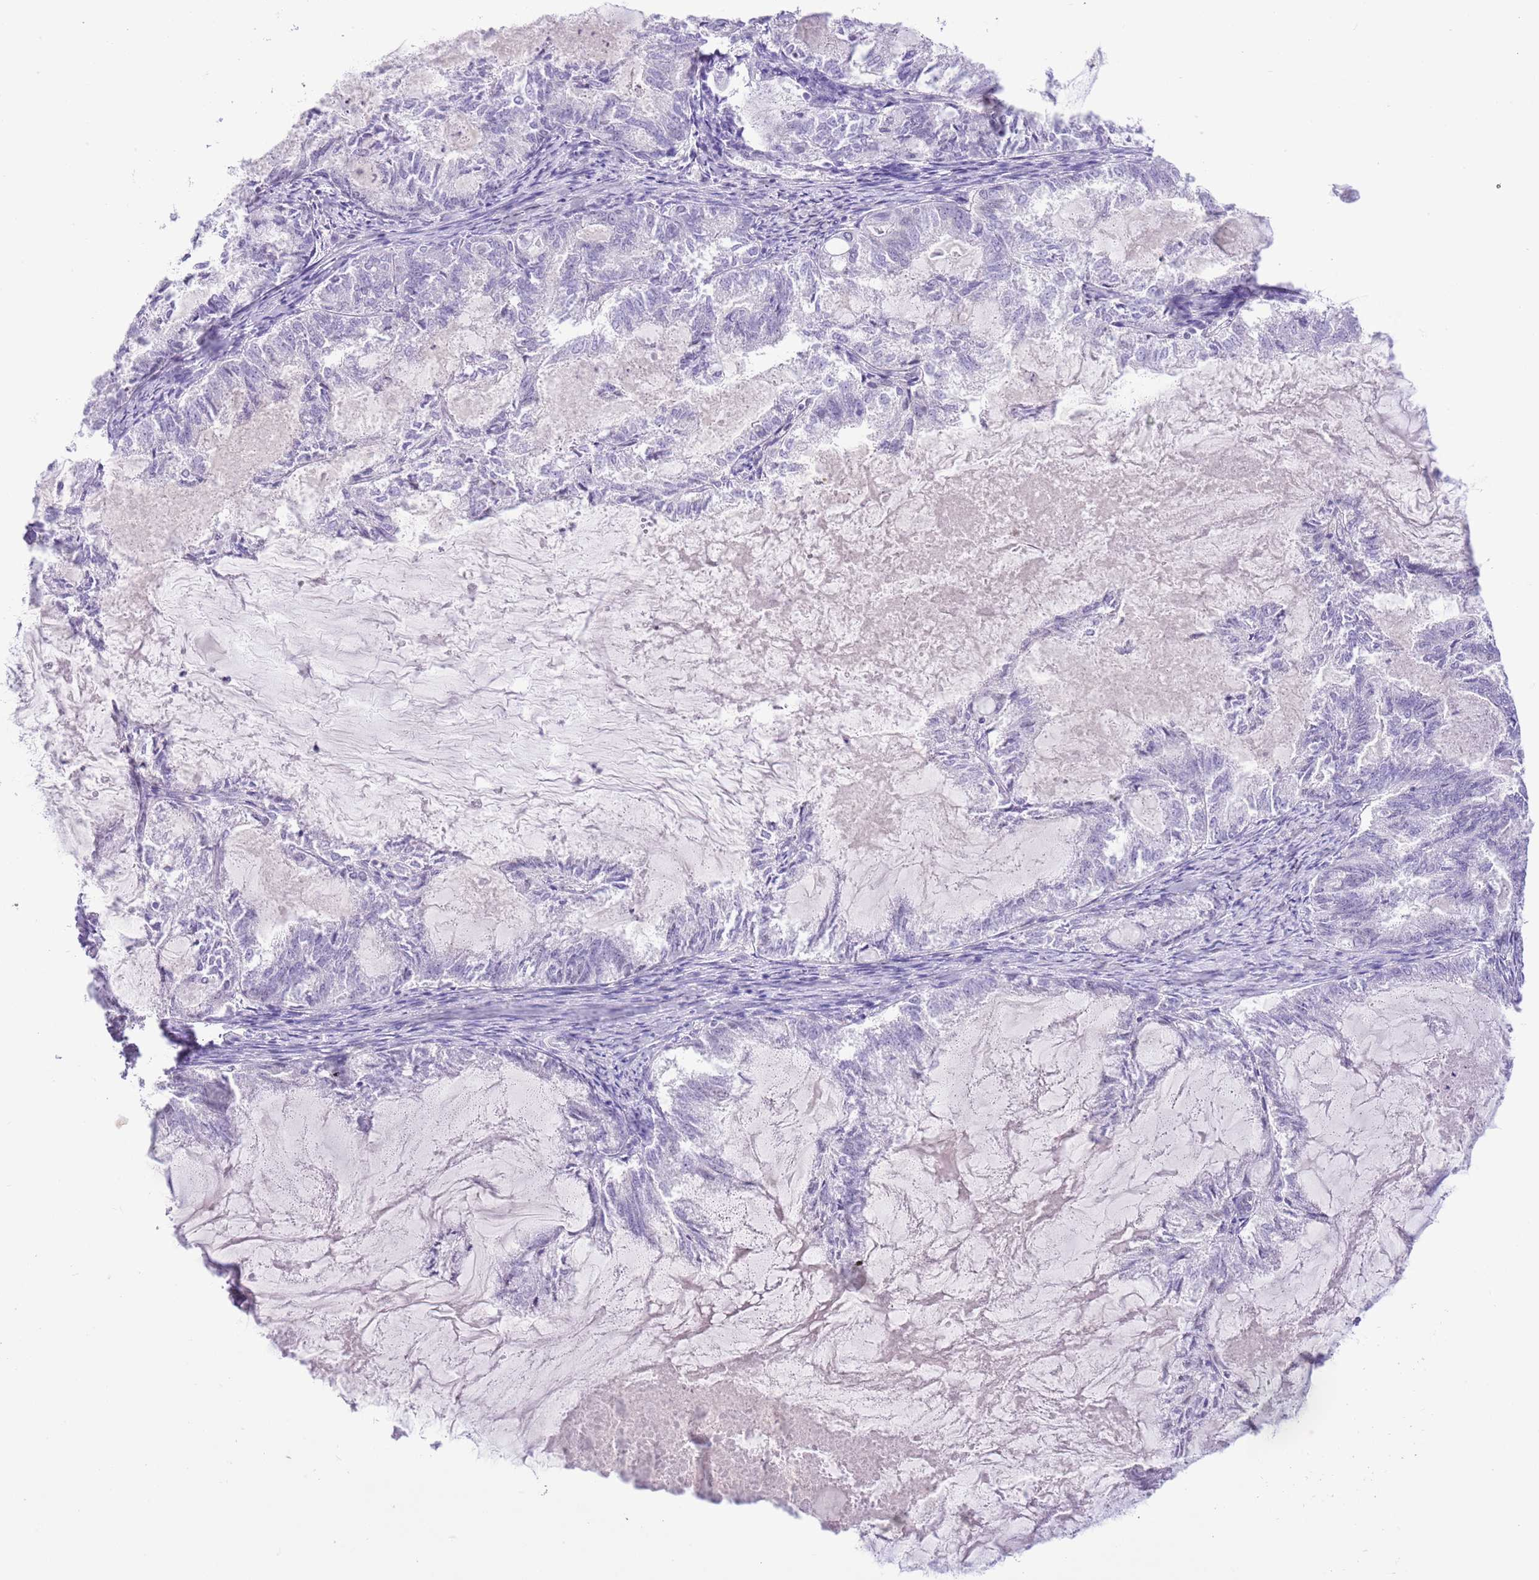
{"staining": {"intensity": "negative", "quantity": "none", "location": "none"}, "tissue": "endometrial cancer", "cell_type": "Tumor cells", "image_type": "cancer", "snomed": [{"axis": "morphology", "description": "Adenocarcinoma, NOS"}, {"axis": "topography", "description": "Endometrium"}], "caption": "Immunohistochemistry (IHC) image of neoplastic tissue: human endometrial cancer (adenocarcinoma) stained with DAB demonstrates no significant protein positivity in tumor cells.", "gene": "MIDN", "patient": {"sex": "female", "age": 86}}